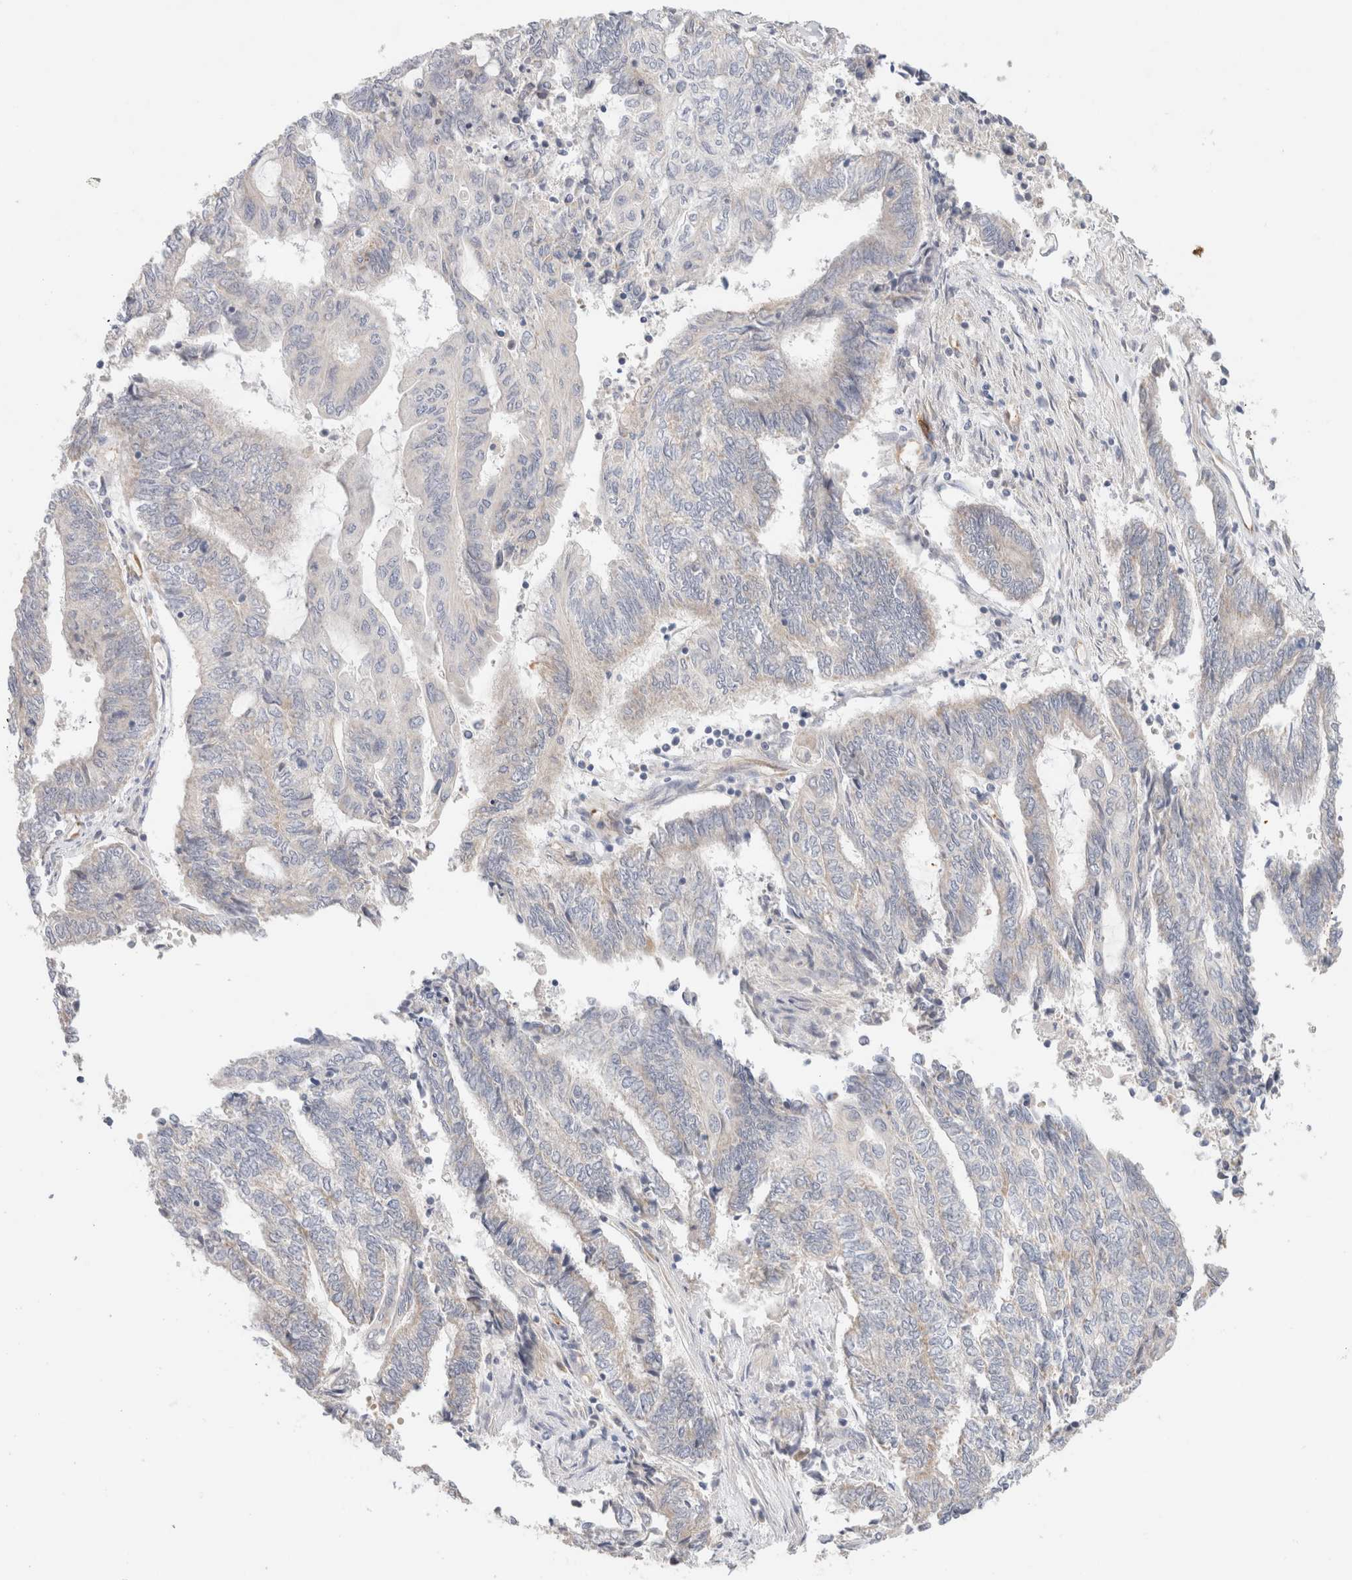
{"staining": {"intensity": "negative", "quantity": "none", "location": "none"}, "tissue": "endometrial cancer", "cell_type": "Tumor cells", "image_type": "cancer", "snomed": [{"axis": "morphology", "description": "Adenocarcinoma, NOS"}, {"axis": "topography", "description": "Uterus"}, {"axis": "topography", "description": "Endometrium"}], "caption": "This image is of adenocarcinoma (endometrial) stained with immunohistochemistry to label a protein in brown with the nuclei are counter-stained blue. There is no staining in tumor cells.", "gene": "CA13", "patient": {"sex": "female", "age": 70}}